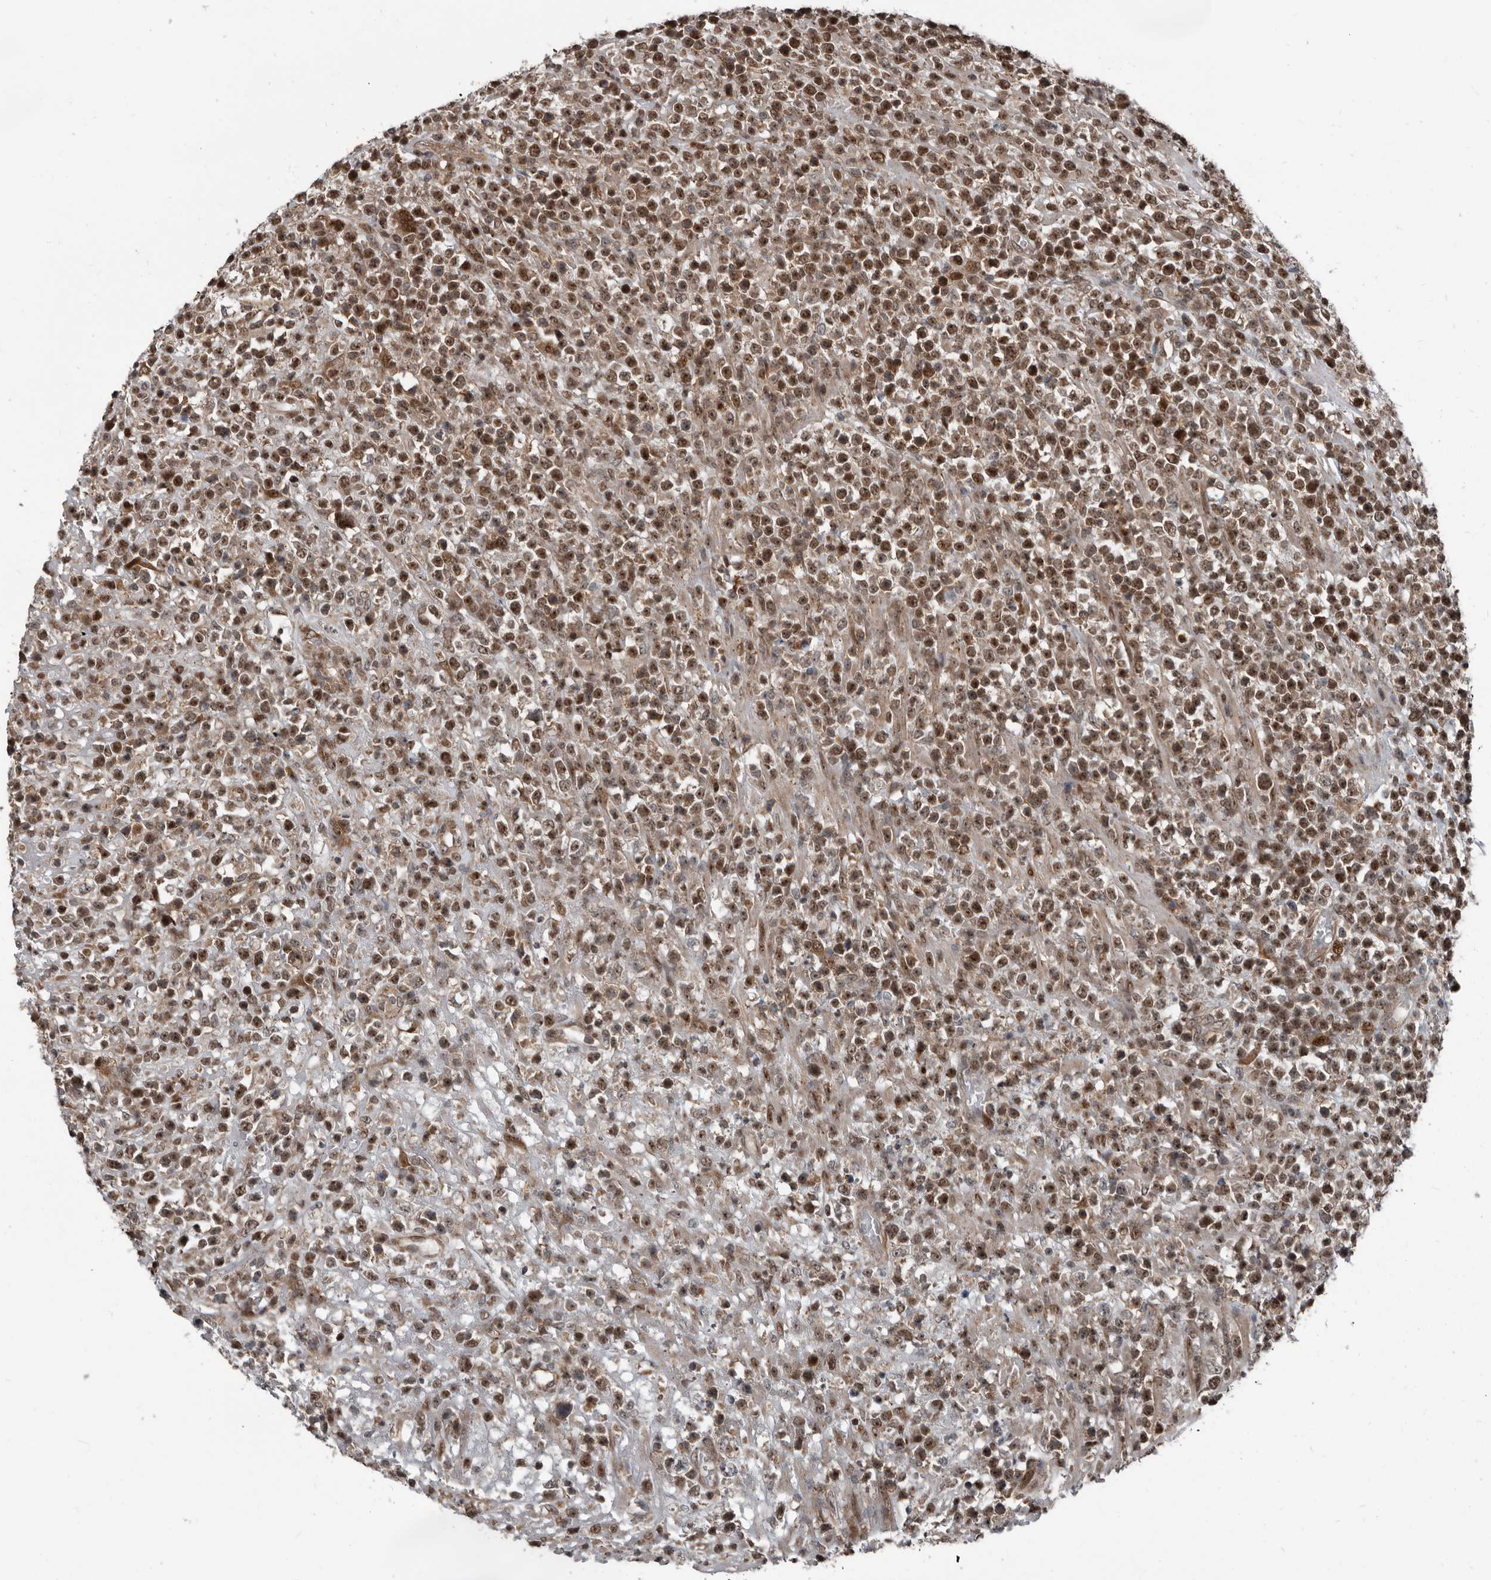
{"staining": {"intensity": "moderate", "quantity": ">75%", "location": "nuclear"}, "tissue": "lymphoma", "cell_type": "Tumor cells", "image_type": "cancer", "snomed": [{"axis": "morphology", "description": "Malignant lymphoma, non-Hodgkin's type, High grade"}, {"axis": "topography", "description": "Colon"}], "caption": "The micrograph exhibits a brown stain indicating the presence of a protein in the nuclear of tumor cells in malignant lymphoma, non-Hodgkin's type (high-grade). The staining was performed using DAB to visualize the protein expression in brown, while the nuclei were stained in blue with hematoxylin (Magnification: 20x).", "gene": "CHD1L", "patient": {"sex": "female", "age": 53}}